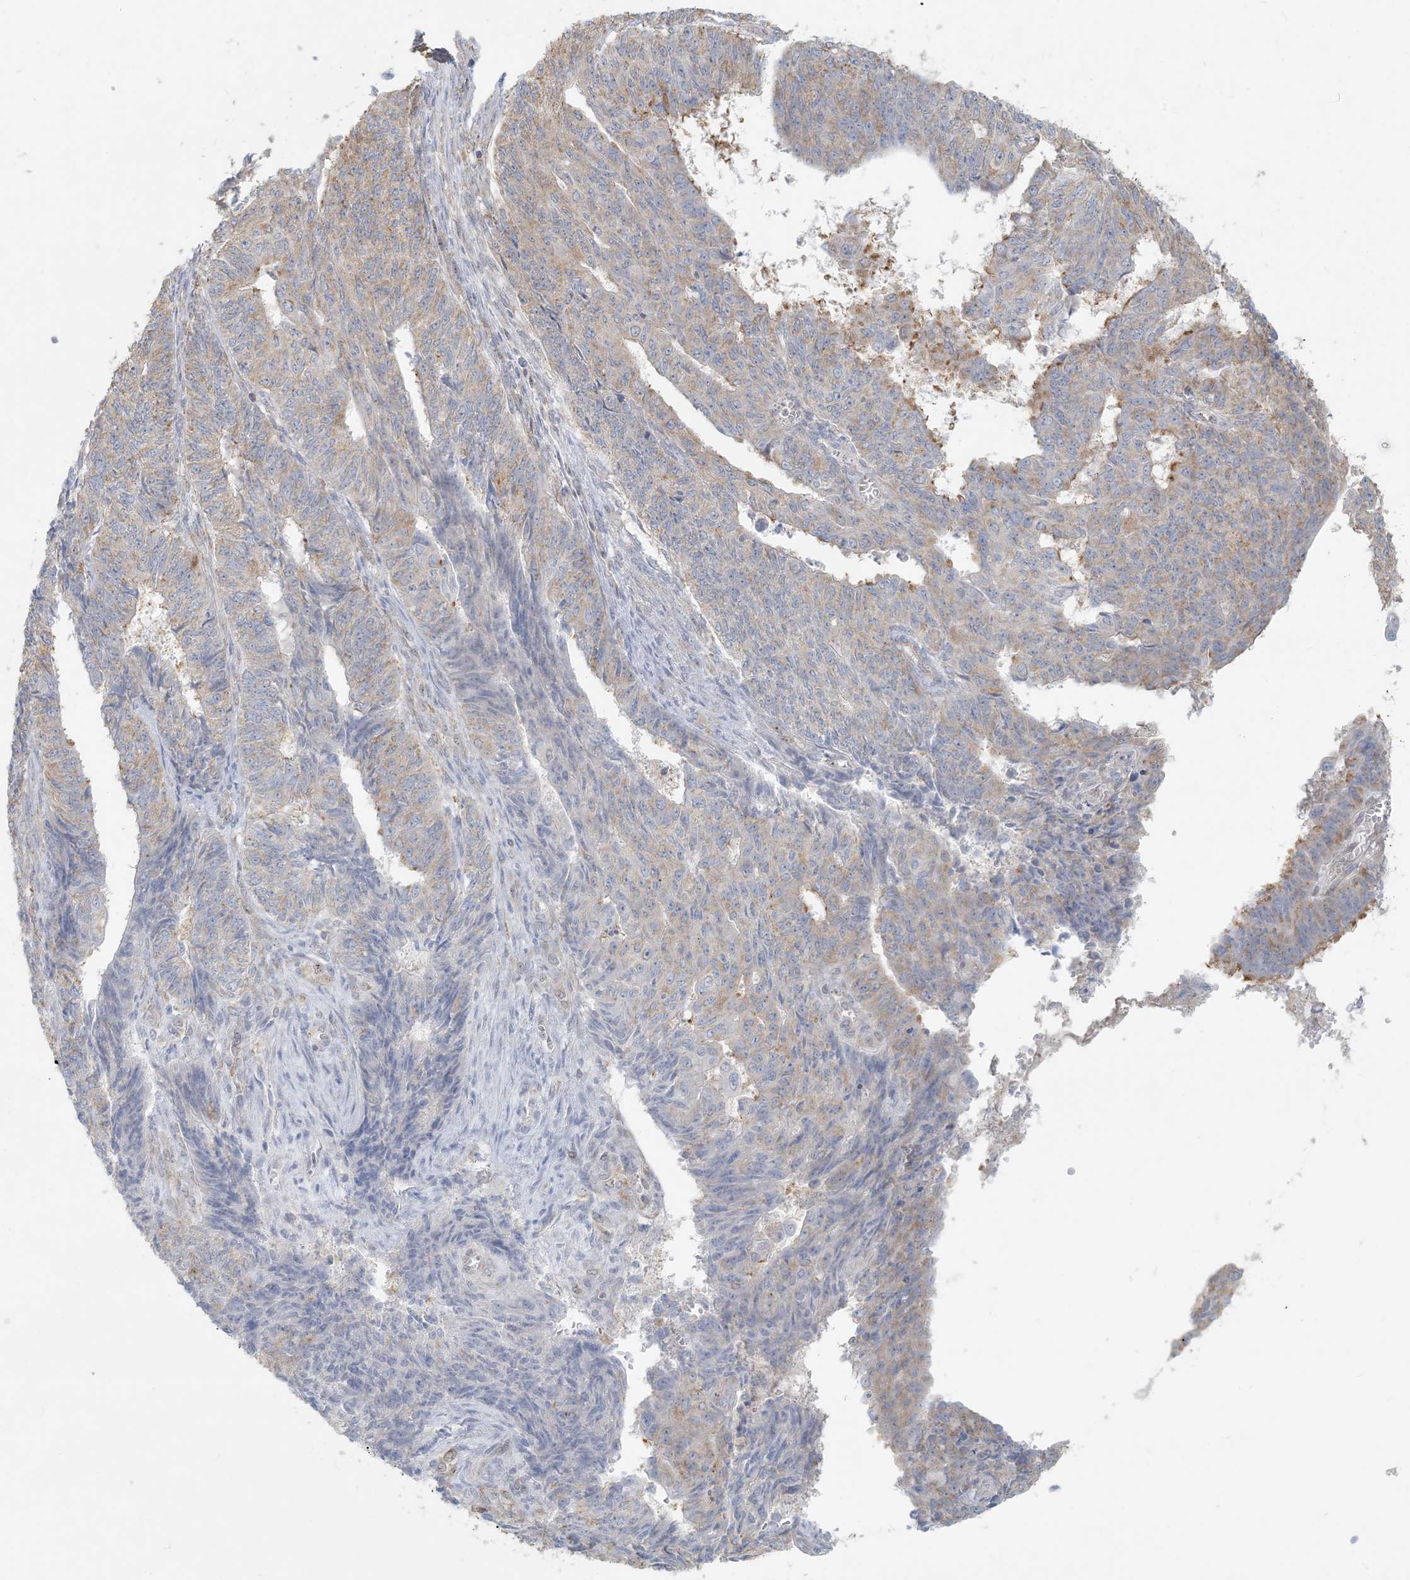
{"staining": {"intensity": "weak", "quantity": "<25%", "location": "cytoplasmic/membranous"}, "tissue": "endometrial cancer", "cell_type": "Tumor cells", "image_type": "cancer", "snomed": [{"axis": "morphology", "description": "Adenocarcinoma, NOS"}, {"axis": "topography", "description": "Endometrium"}], "caption": "Micrograph shows no significant protein expression in tumor cells of endometrial adenocarcinoma.", "gene": "HACL1", "patient": {"sex": "female", "age": 32}}